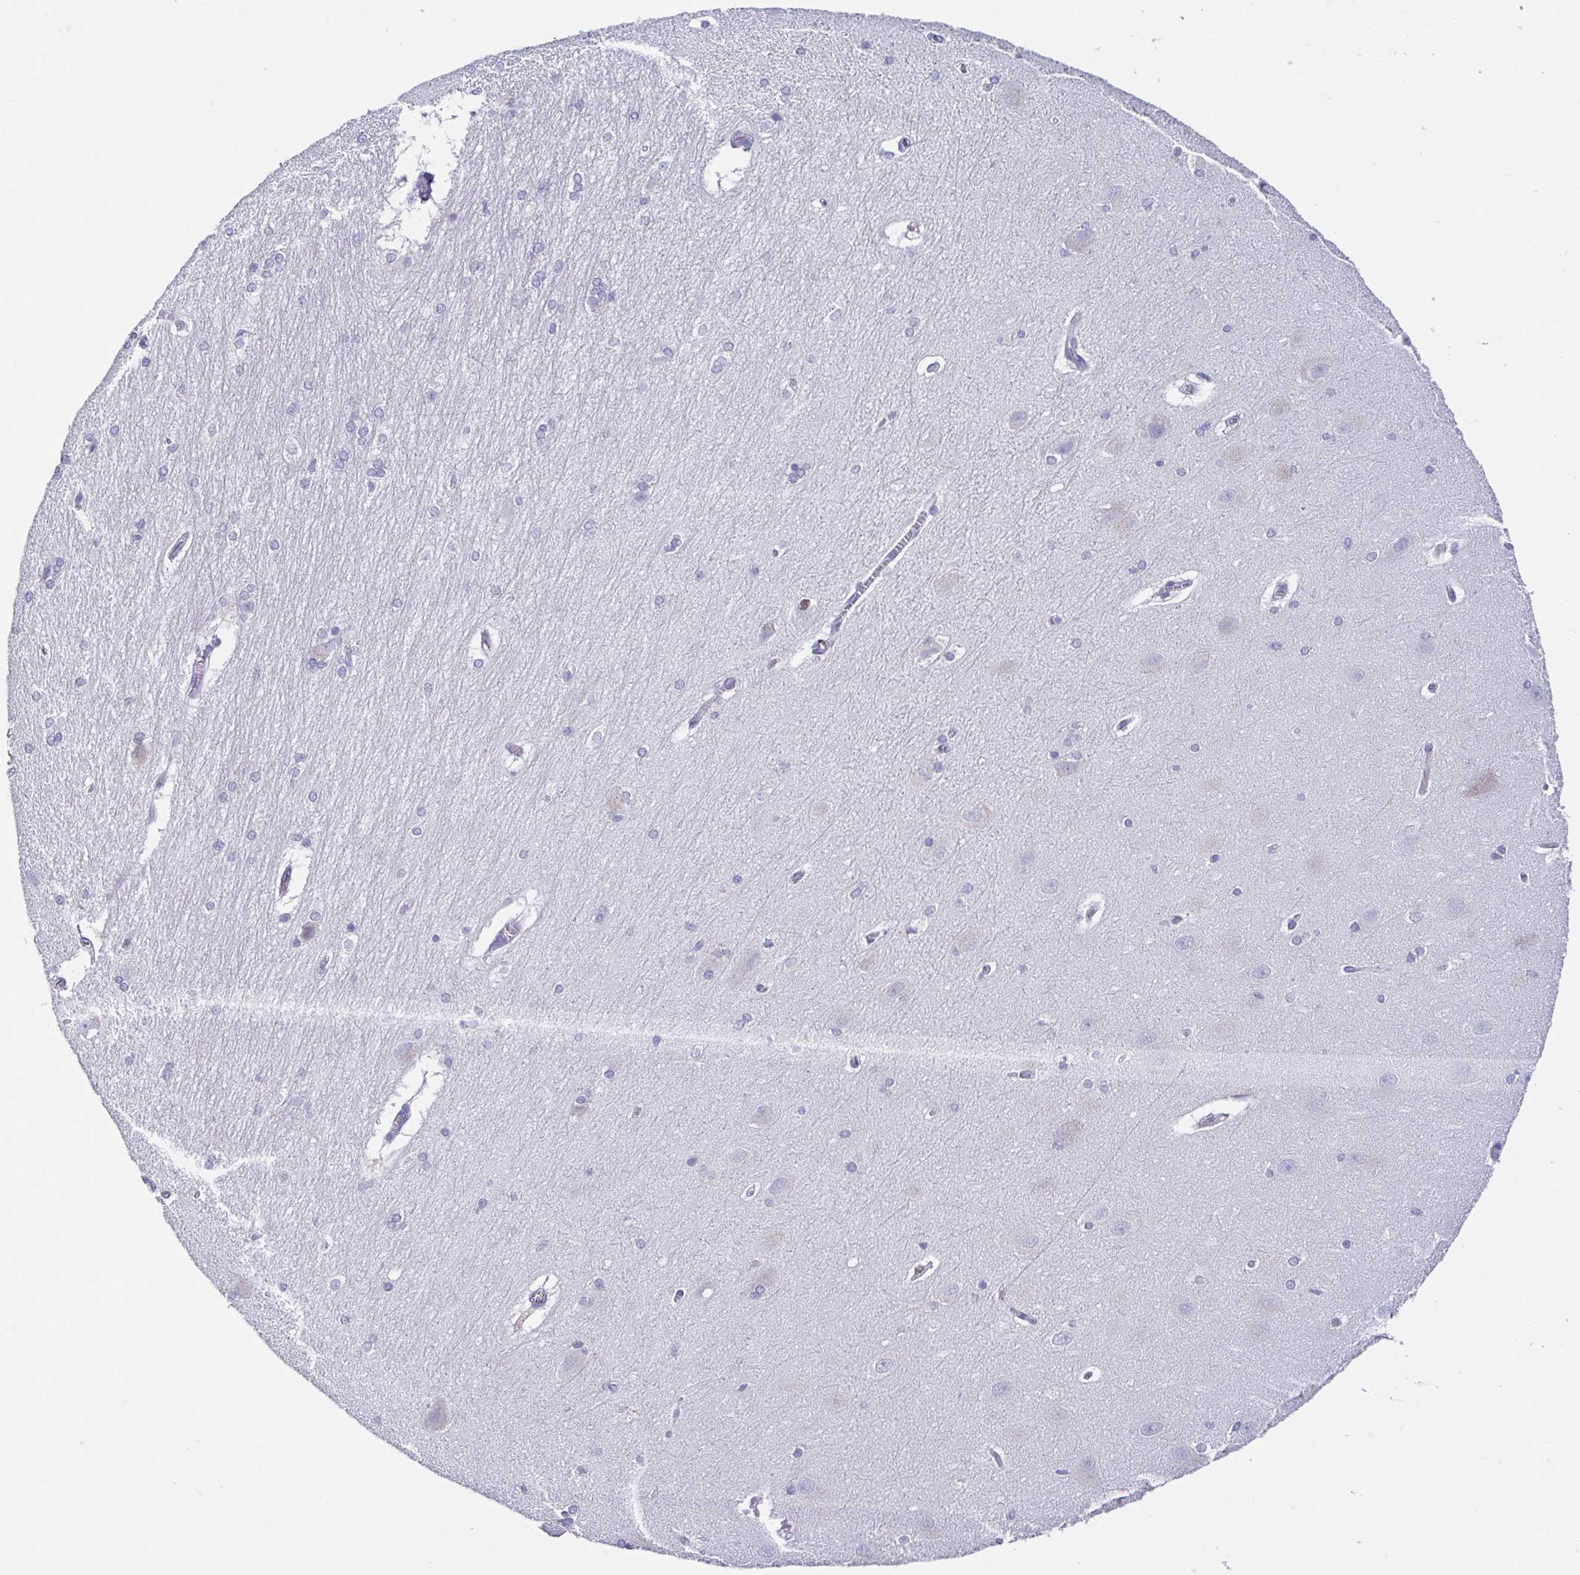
{"staining": {"intensity": "negative", "quantity": "none", "location": "none"}, "tissue": "hippocampus", "cell_type": "Glial cells", "image_type": "normal", "snomed": [{"axis": "morphology", "description": "Normal tissue, NOS"}, {"axis": "topography", "description": "Cerebral cortex"}, {"axis": "topography", "description": "Hippocampus"}], "caption": "The histopathology image shows no significant positivity in glial cells of hippocampus.", "gene": "RDH11", "patient": {"sex": "female", "age": 19}}